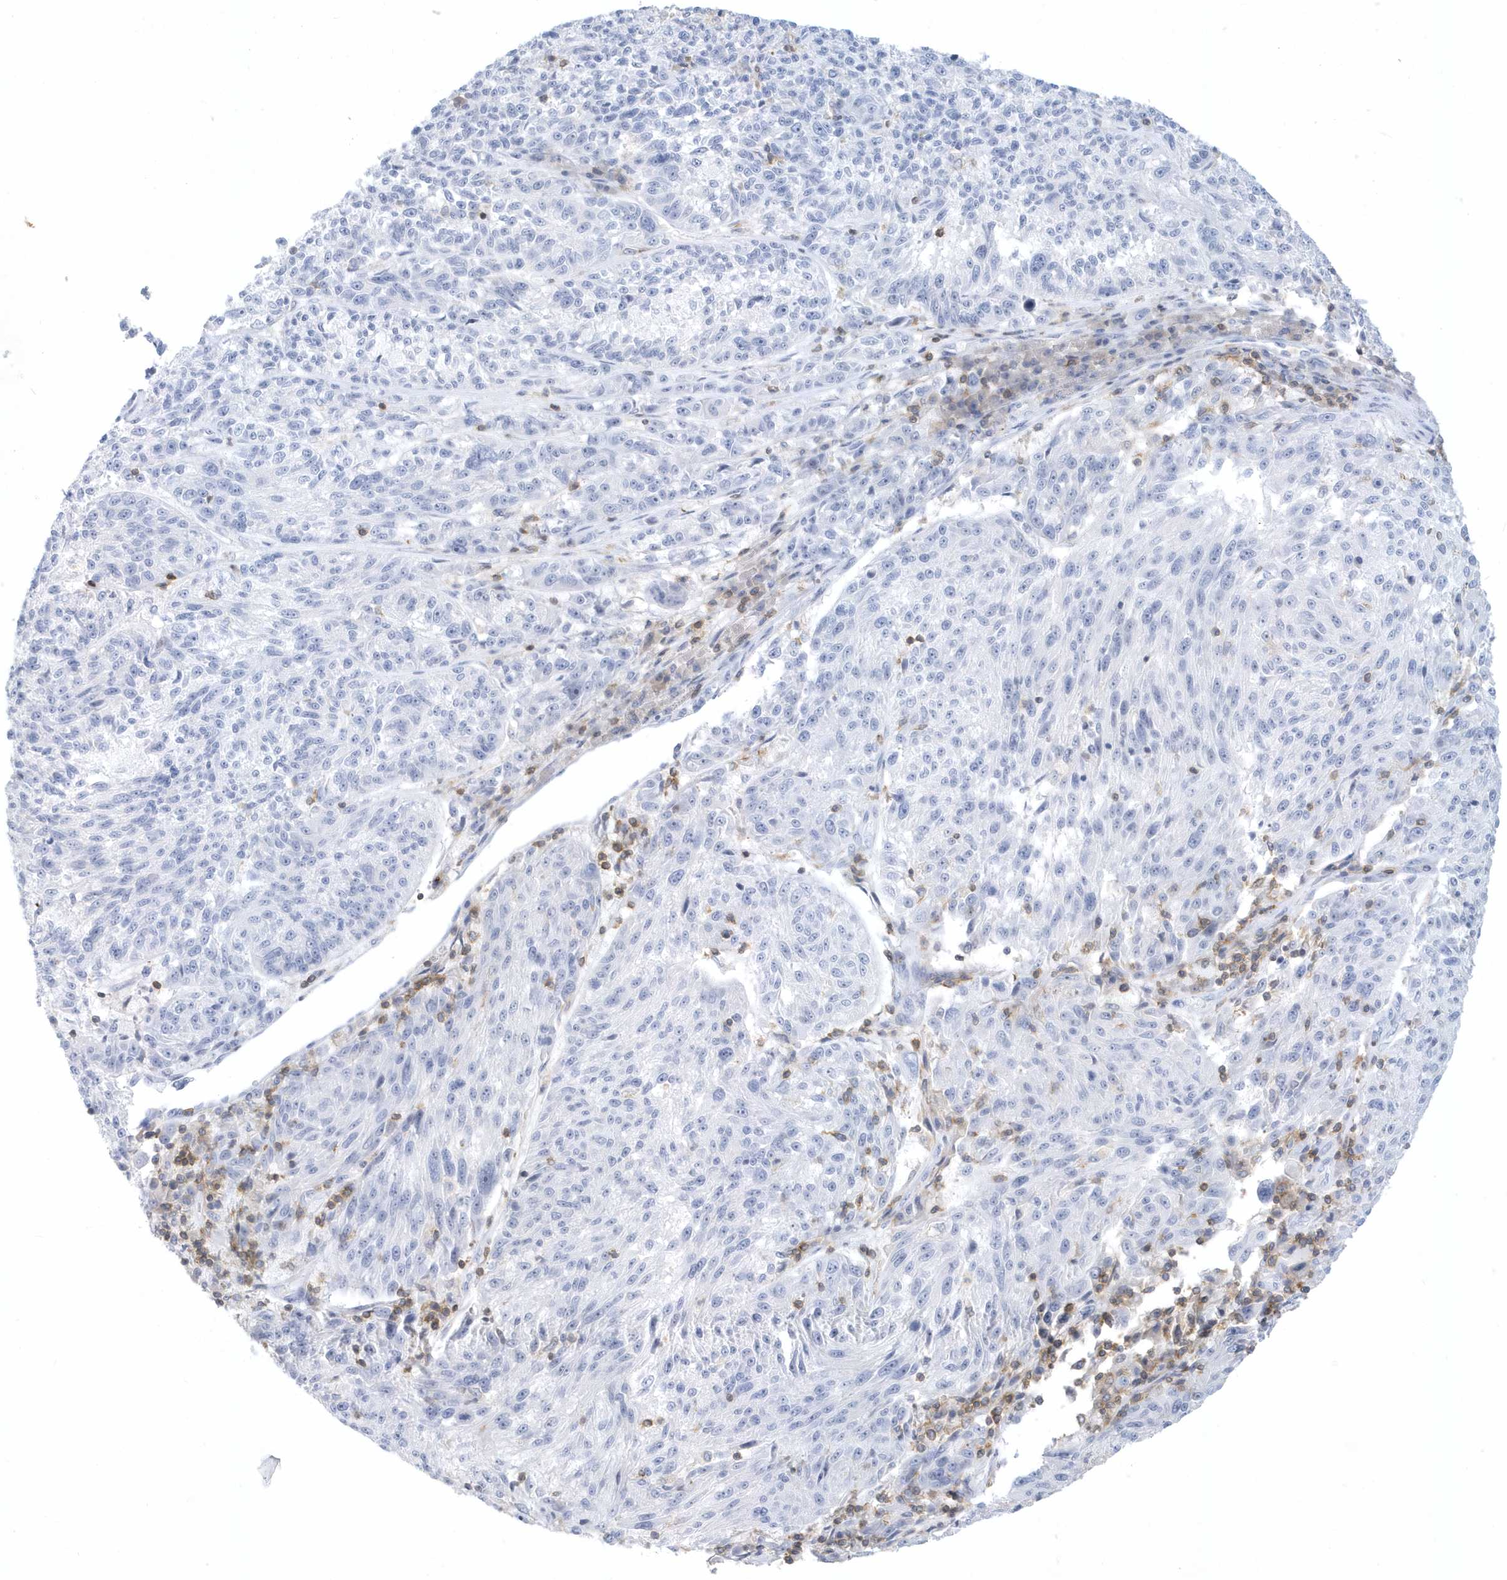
{"staining": {"intensity": "negative", "quantity": "none", "location": "none"}, "tissue": "melanoma", "cell_type": "Tumor cells", "image_type": "cancer", "snomed": [{"axis": "morphology", "description": "Malignant melanoma, NOS"}, {"axis": "topography", "description": "Skin"}], "caption": "A high-resolution histopathology image shows IHC staining of melanoma, which shows no significant staining in tumor cells.", "gene": "PSD4", "patient": {"sex": "male", "age": 53}}